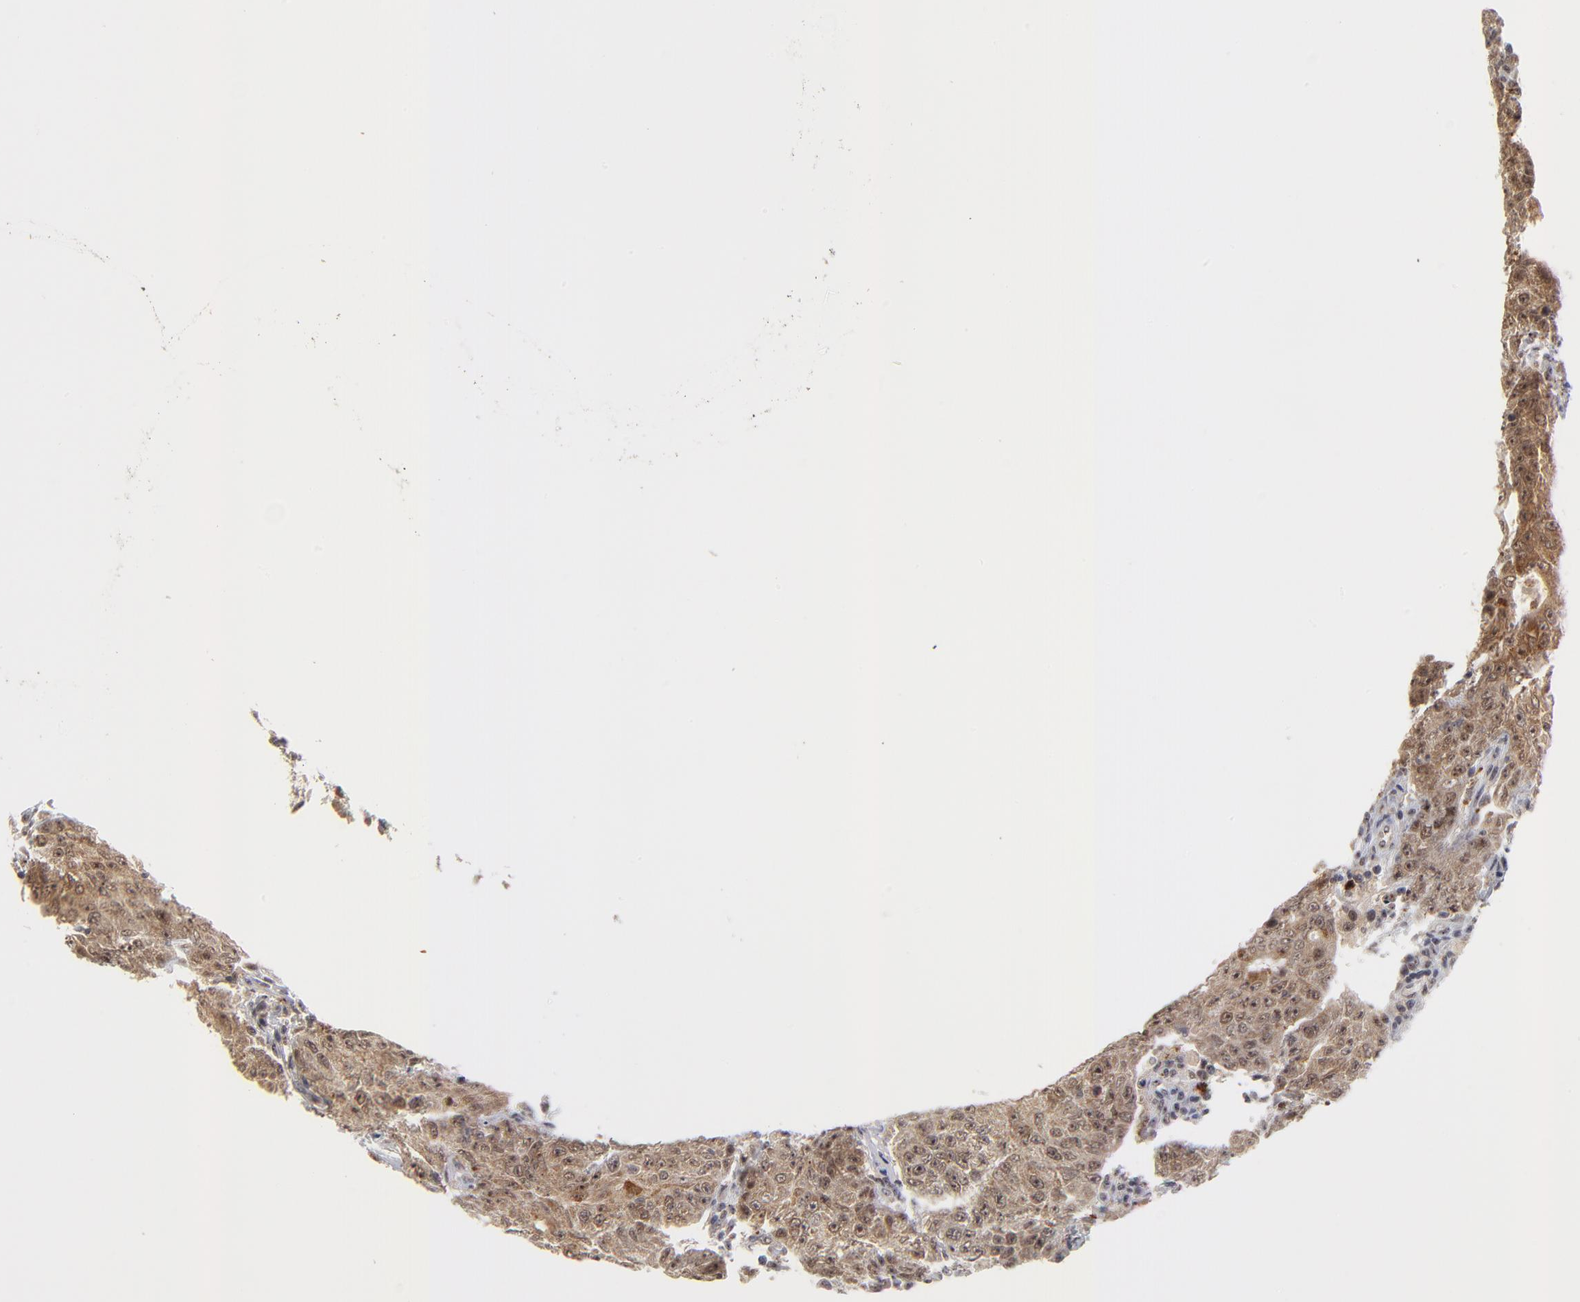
{"staining": {"intensity": "moderate", "quantity": "<25%", "location": "nuclear"}, "tissue": "lymph node", "cell_type": "Non-germinal center cells", "image_type": "normal", "snomed": [{"axis": "morphology", "description": "Normal tissue, NOS"}, {"axis": "topography", "description": "Lymph node"}], "caption": "Lymph node stained with immunohistochemistry shows moderate nuclear positivity in approximately <25% of non-germinal center cells. (Brightfield microscopy of DAB IHC at high magnification).", "gene": "ZNF419", "patient": {"sex": "female", "age": 42}}